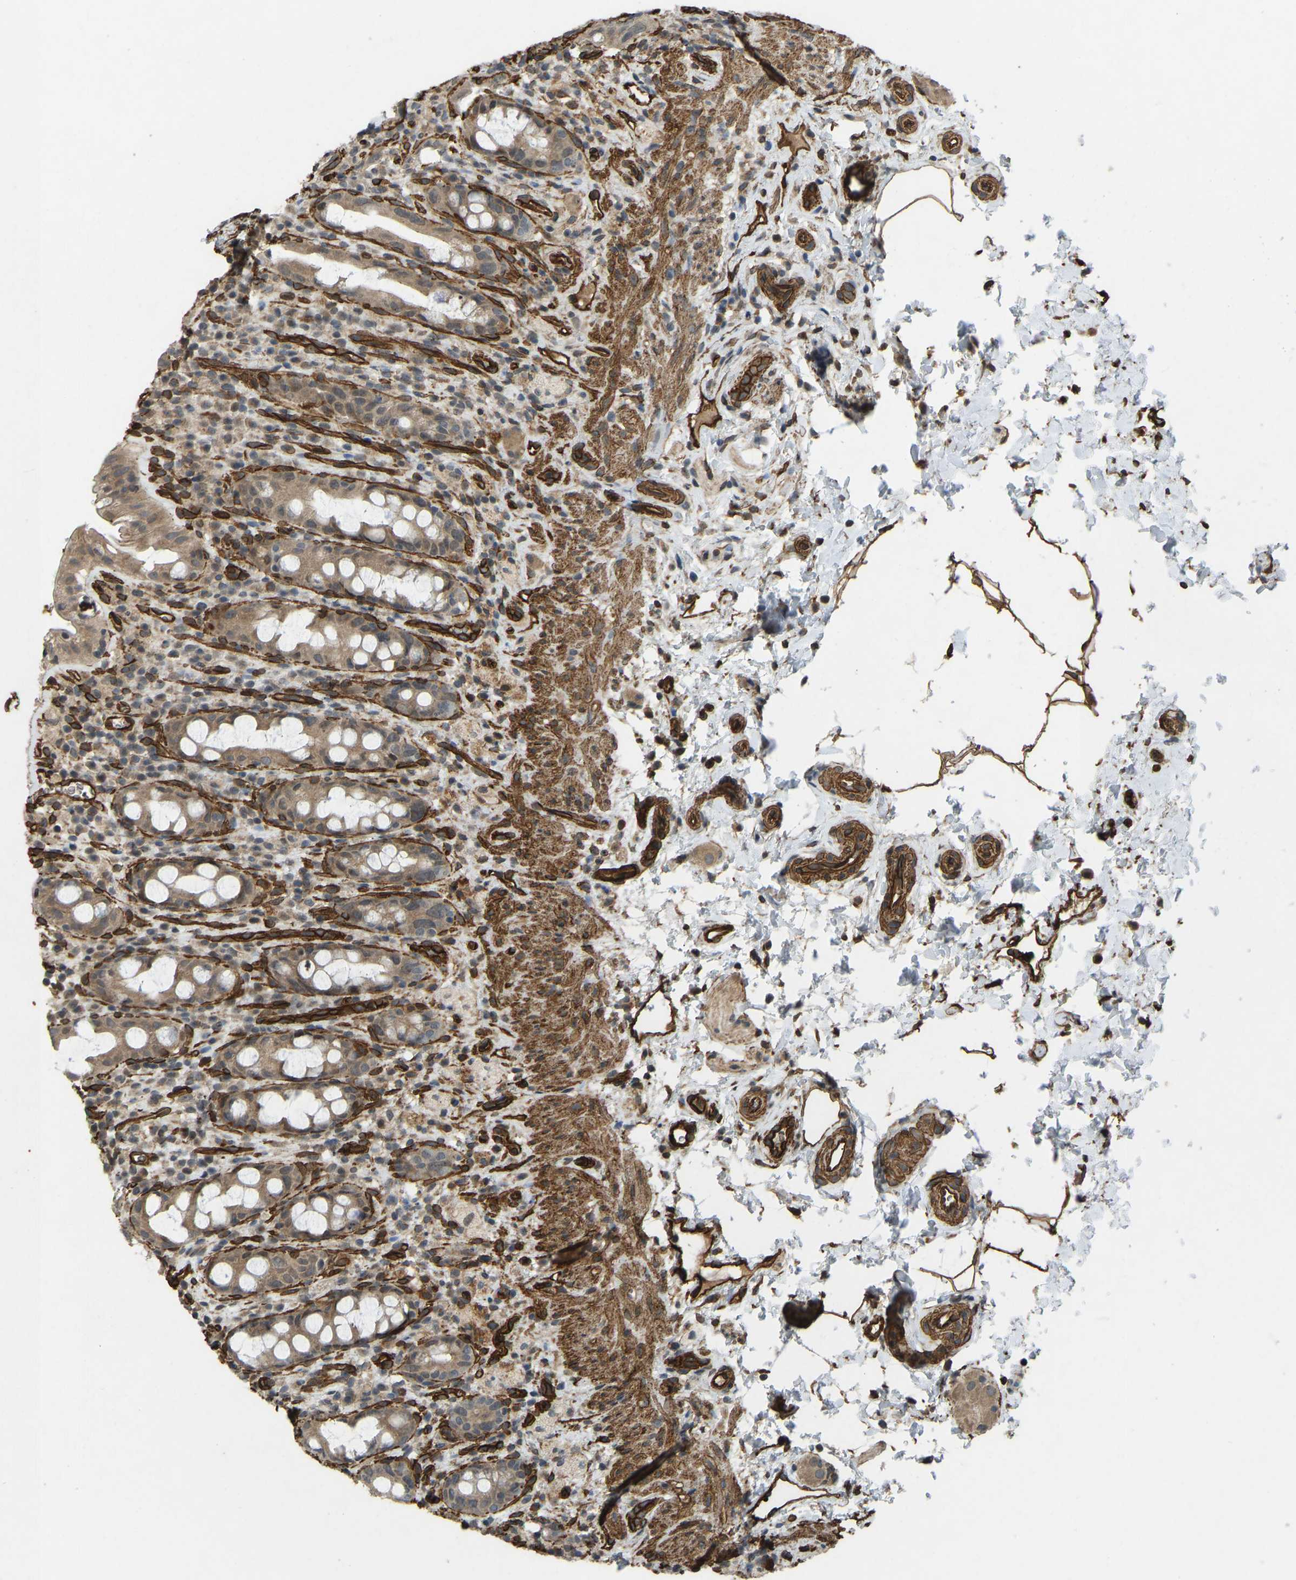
{"staining": {"intensity": "moderate", "quantity": "25%-75%", "location": "cytoplasmic/membranous"}, "tissue": "rectum", "cell_type": "Glandular cells", "image_type": "normal", "snomed": [{"axis": "morphology", "description": "Normal tissue, NOS"}, {"axis": "topography", "description": "Rectum"}], "caption": "Moderate cytoplasmic/membranous positivity for a protein is identified in about 25%-75% of glandular cells of benign rectum using immunohistochemistry.", "gene": "NMB", "patient": {"sex": "male", "age": 44}}